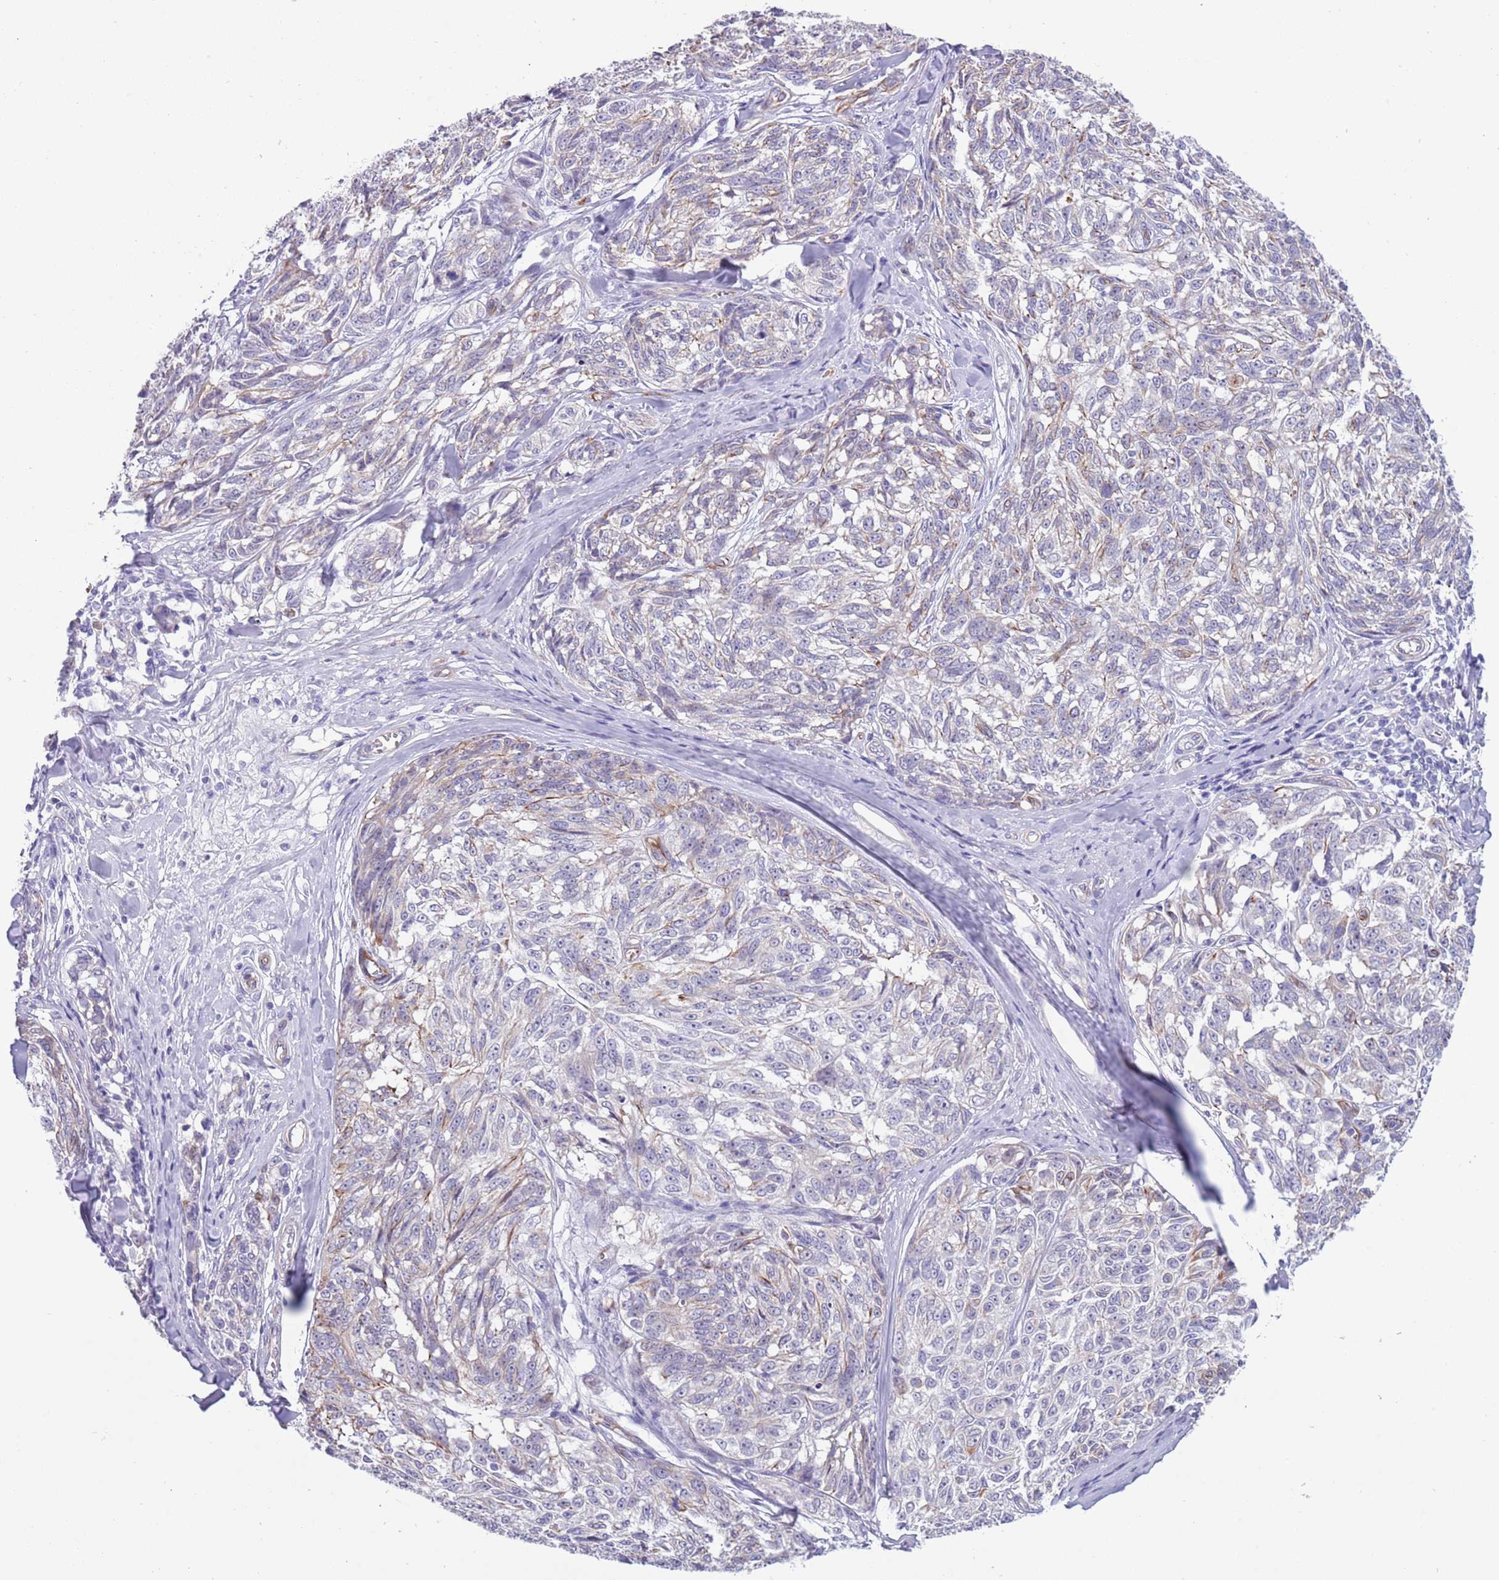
{"staining": {"intensity": "weak", "quantity": "<25%", "location": "cytoplasmic/membranous"}, "tissue": "melanoma", "cell_type": "Tumor cells", "image_type": "cancer", "snomed": [{"axis": "morphology", "description": "Normal tissue, NOS"}, {"axis": "morphology", "description": "Malignant melanoma, NOS"}, {"axis": "topography", "description": "Skin"}], "caption": "There is no significant expression in tumor cells of melanoma.", "gene": "TSGA13", "patient": {"sex": "female", "age": 64}}